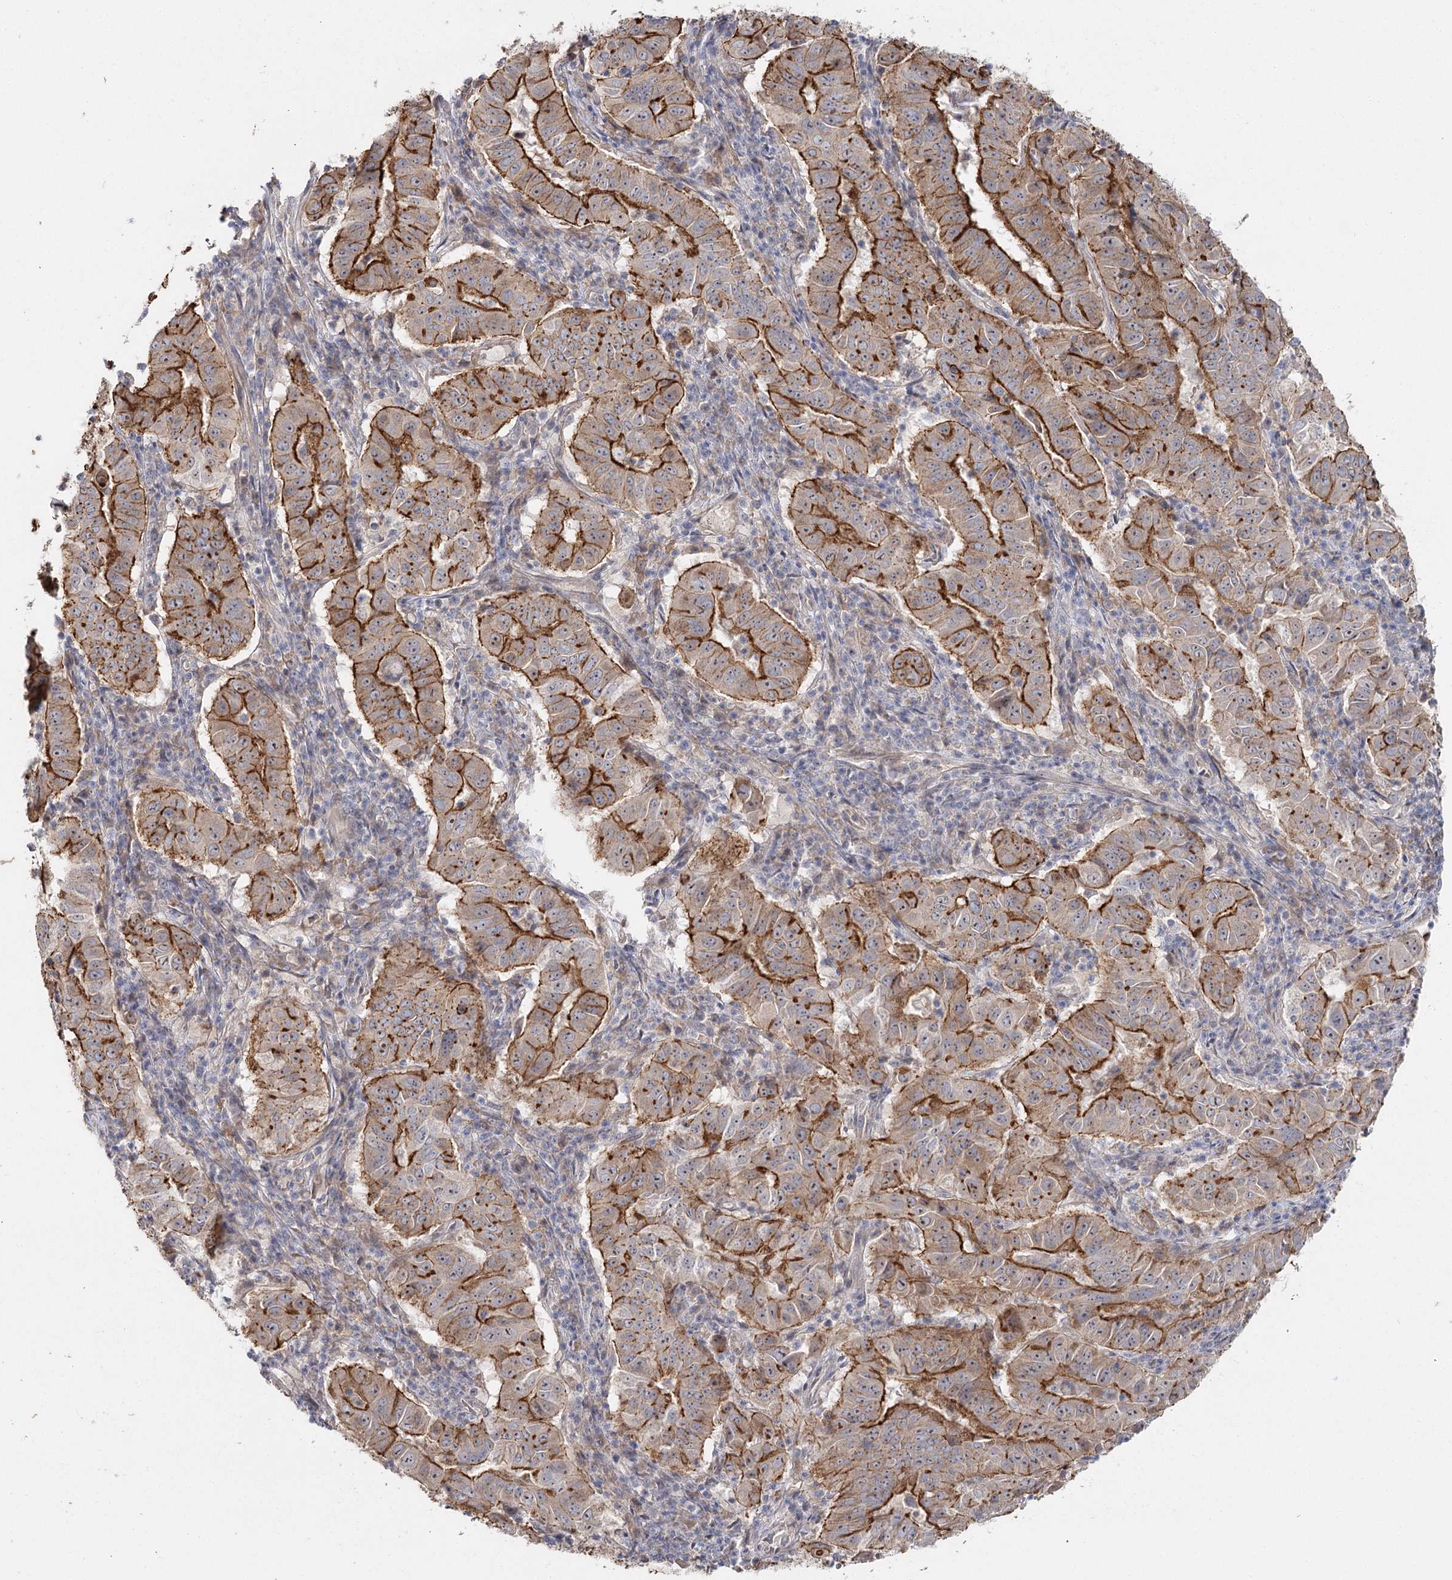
{"staining": {"intensity": "strong", "quantity": ">75%", "location": "cytoplasmic/membranous"}, "tissue": "pancreatic cancer", "cell_type": "Tumor cells", "image_type": "cancer", "snomed": [{"axis": "morphology", "description": "Adenocarcinoma, NOS"}, {"axis": "topography", "description": "Pancreas"}], "caption": "Immunohistochemical staining of pancreatic adenocarcinoma shows high levels of strong cytoplasmic/membranous staining in about >75% of tumor cells.", "gene": "ANGPTL5", "patient": {"sex": "male", "age": 63}}